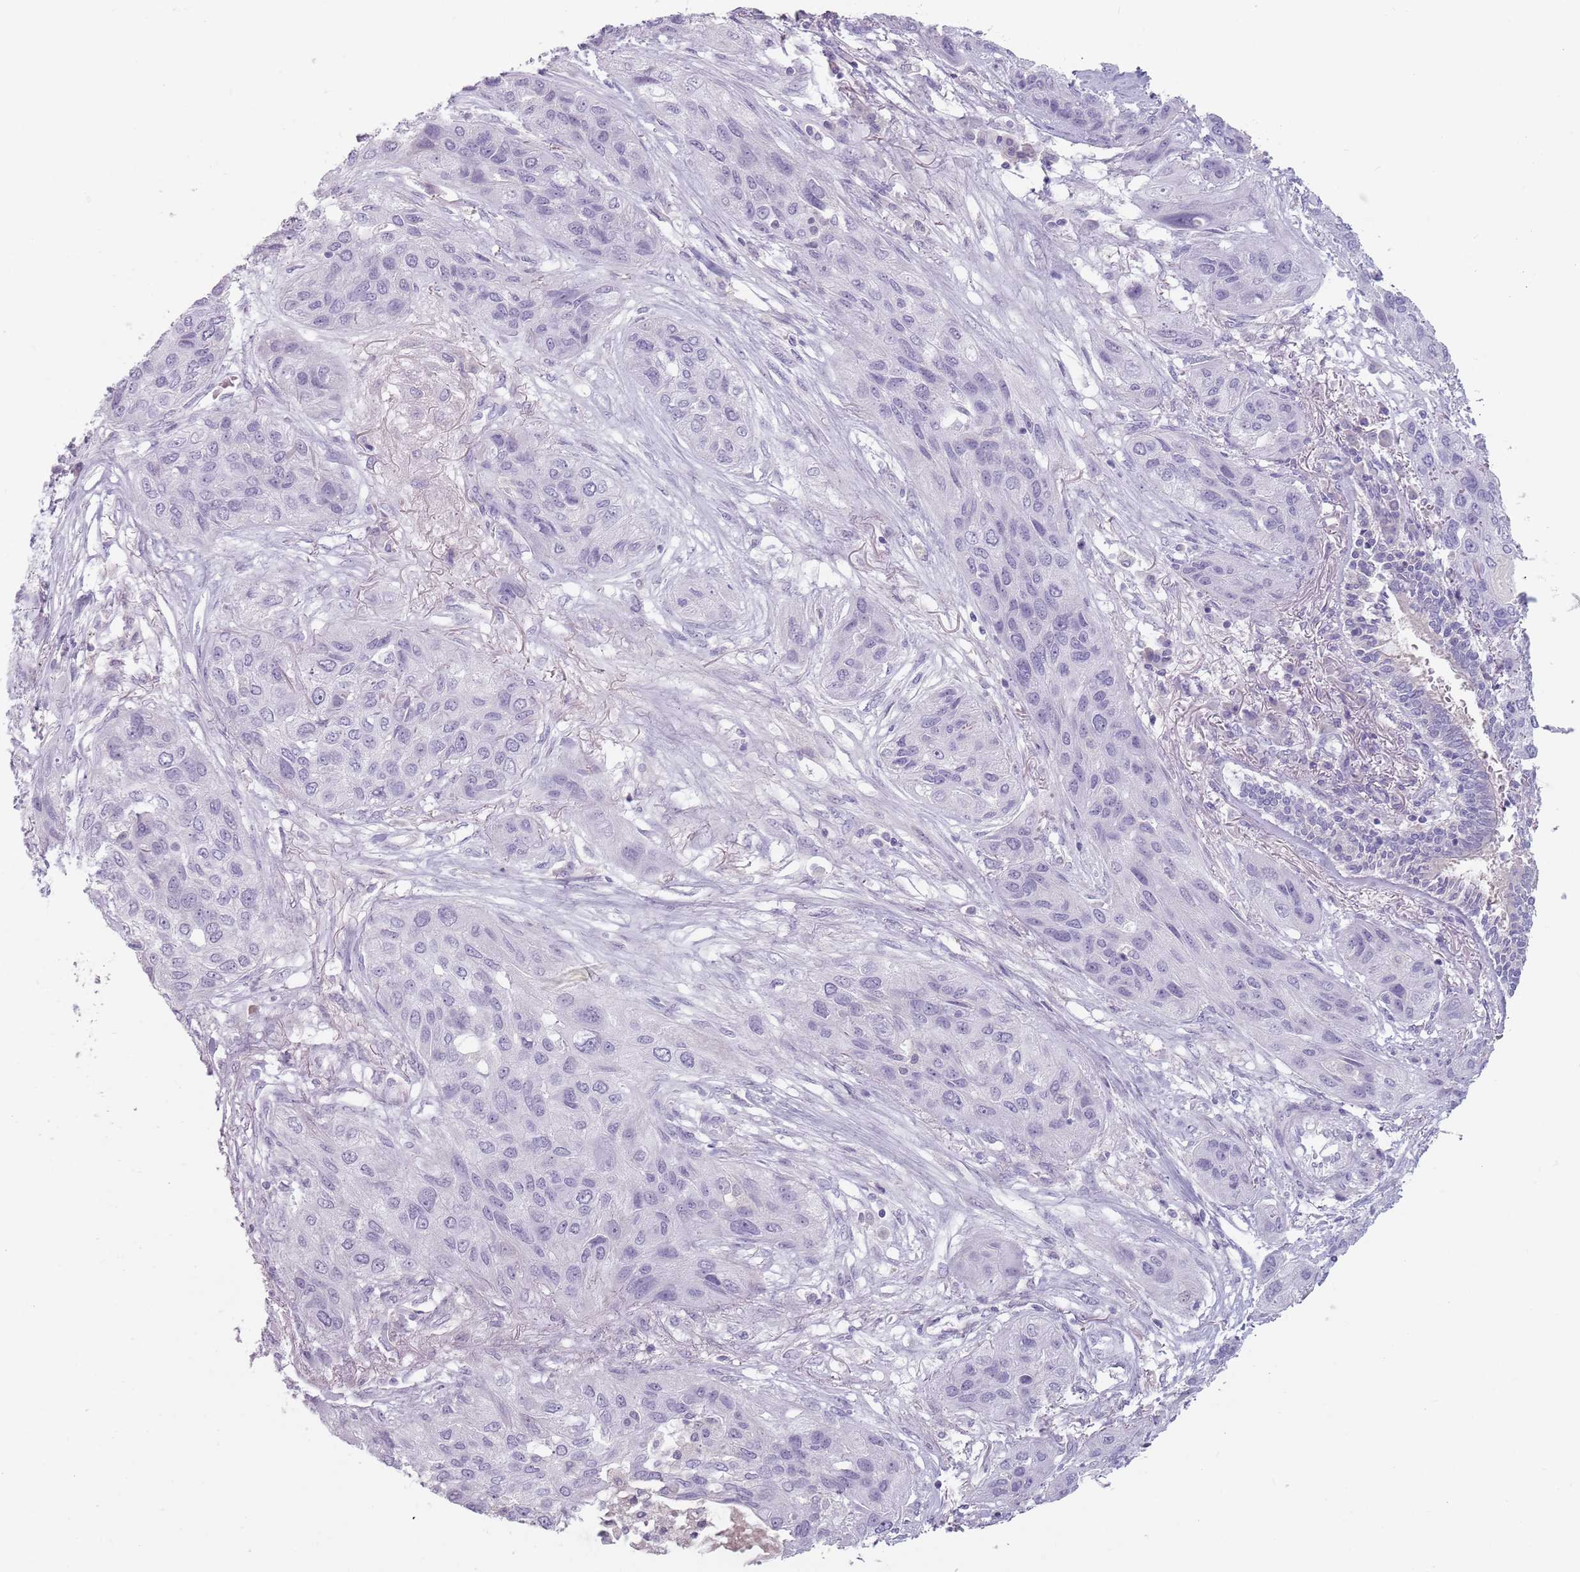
{"staining": {"intensity": "negative", "quantity": "none", "location": "none"}, "tissue": "lung cancer", "cell_type": "Tumor cells", "image_type": "cancer", "snomed": [{"axis": "morphology", "description": "Squamous cell carcinoma, NOS"}, {"axis": "topography", "description": "Lung"}], "caption": "Immunohistochemistry photomicrograph of neoplastic tissue: squamous cell carcinoma (lung) stained with DAB (3,3'-diaminobenzidine) exhibits no significant protein staining in tumor cells.", "gene": "CEP19", "patient": {"sex": "female", "age": 70}}